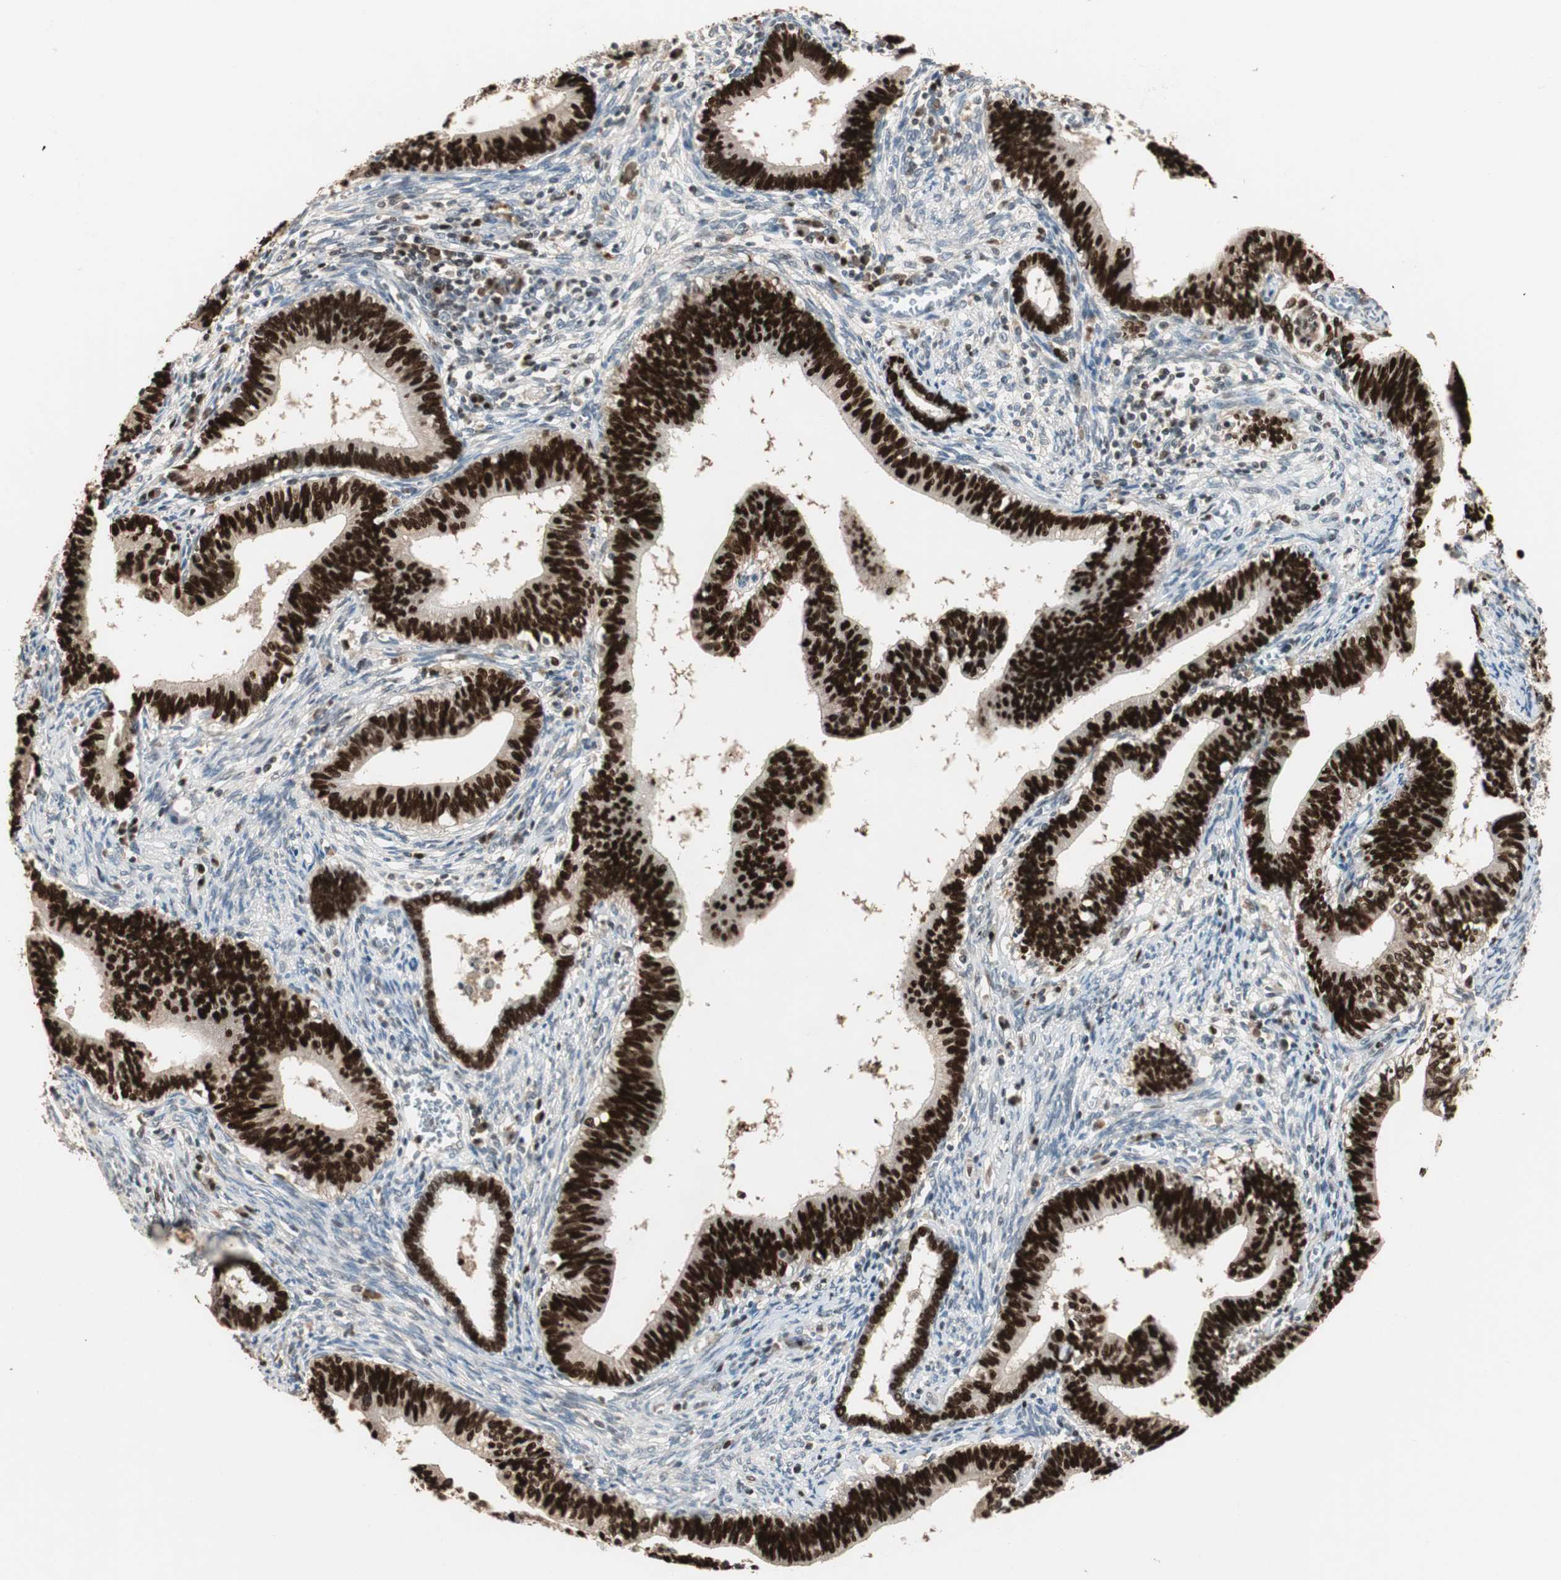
{"staining": {"intensity": "strong", "quantity": ">75%", "location": "nuclear"}, "tissue": "cervical cancer", "cell_type": "Tumor cells", "image_type": "cancer", "snomed": [{"axis": "morphology", "description": "Adenocarcinoma, NOS"}, {"axis": "topography", "description": "Cervix"}], "caption": "This micrograph displays immunohistochemistry (IHC) staining of human cervical cancer, with high strong nuclear staining in about >75% of tumor cells.", "gene": "FEN1", "patient": {"sex": "female", "age": 44}}